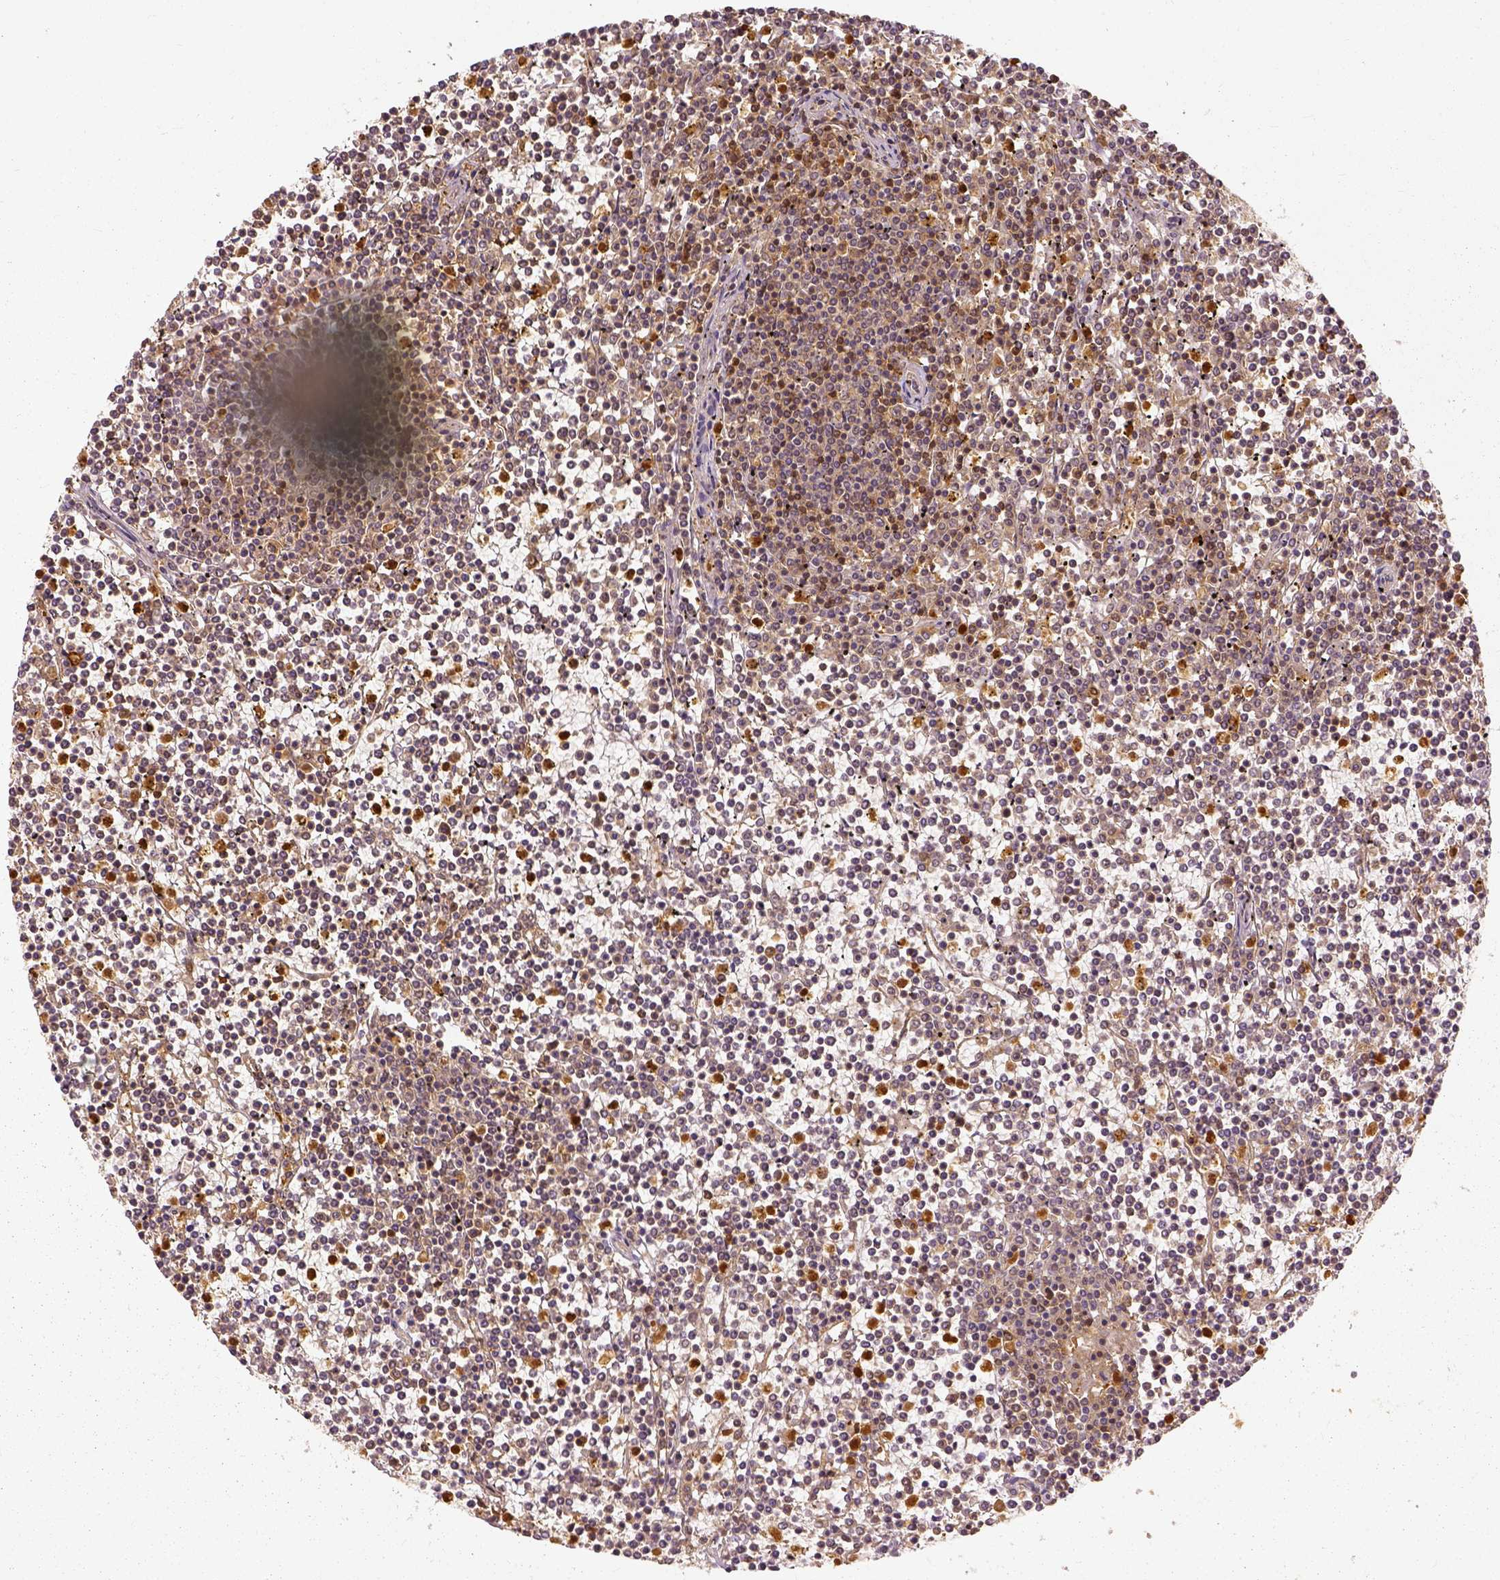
{"staining": {"intensity": "weak", "quantity": ">75%", "location": "cytoplasmic/membranous"}, "tissue": "lymphoma", "cell_type": "Tumor cells", "image_type": "cancer", "snomed": [{"axis": "morphology", "description": "Malignant lymphoma, non-Hodgkin's type, Low grade"}, {"axis": "topography", "description": "Spleen"}], "caption": "Immunohistochemistry (IHC) of lymphoma shows low levels of weak cytoplasmic/membranous positivity in about >75% of tumor cells.", "gene": "GPI", "patient": {"sex": "female", "age": 19}}